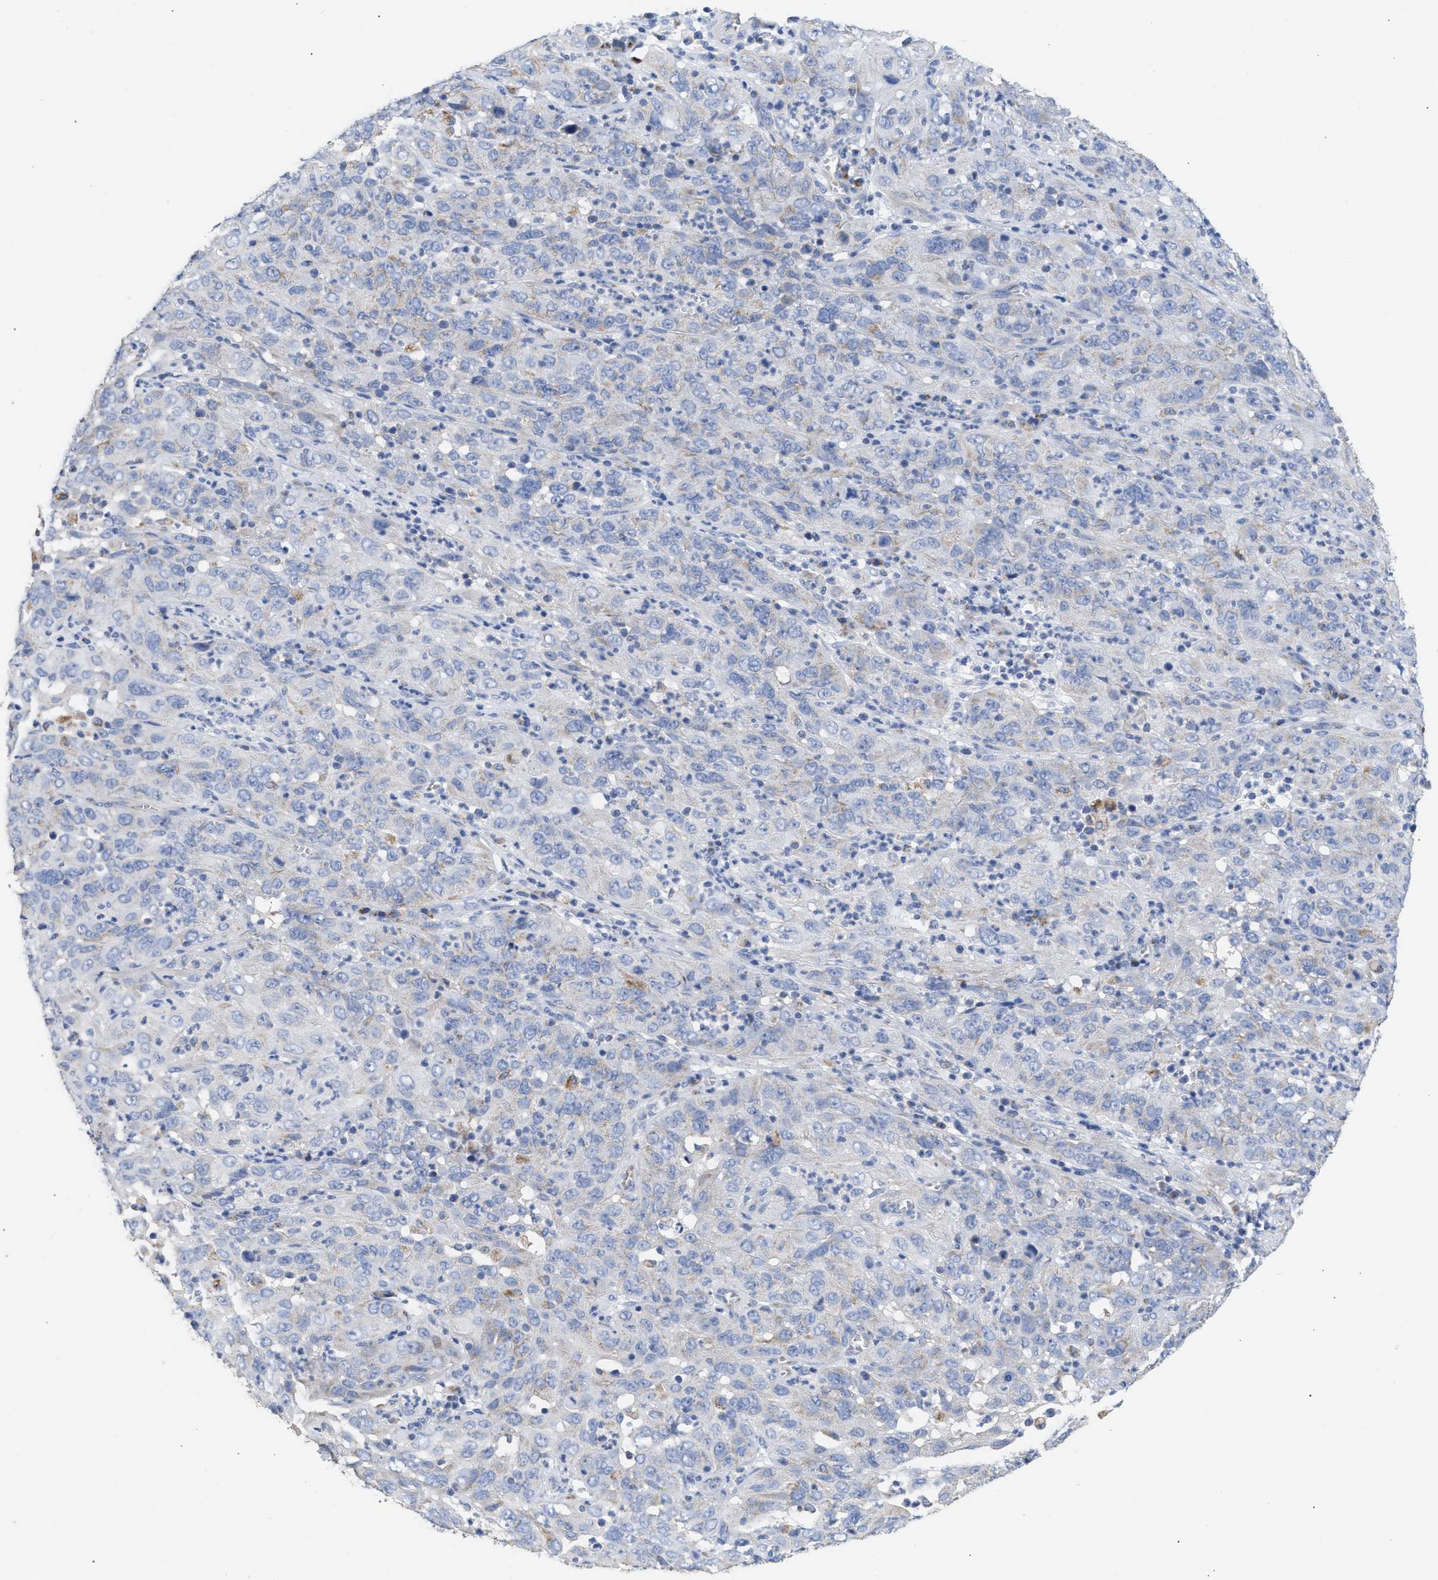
{"staining": {"intensity": "weak", "quantity": "<25%", "location": "cytoplasmic/membranous"}, "tissue": "cervical cancer", "cell_type": "Tumor cells", "image_type": "cancer", "snomed": [{"axis": "morphology", "description": "Squamous cell carcinoma, NOS"}, {"axis": "topography", "description": "Cervix"}], "caption": "Tumor cells are negative for brown protein staining in cervical squamous cell carcinoma.", "gene": "ACOT13", "patient": {"sex": "female", "age": 32}}